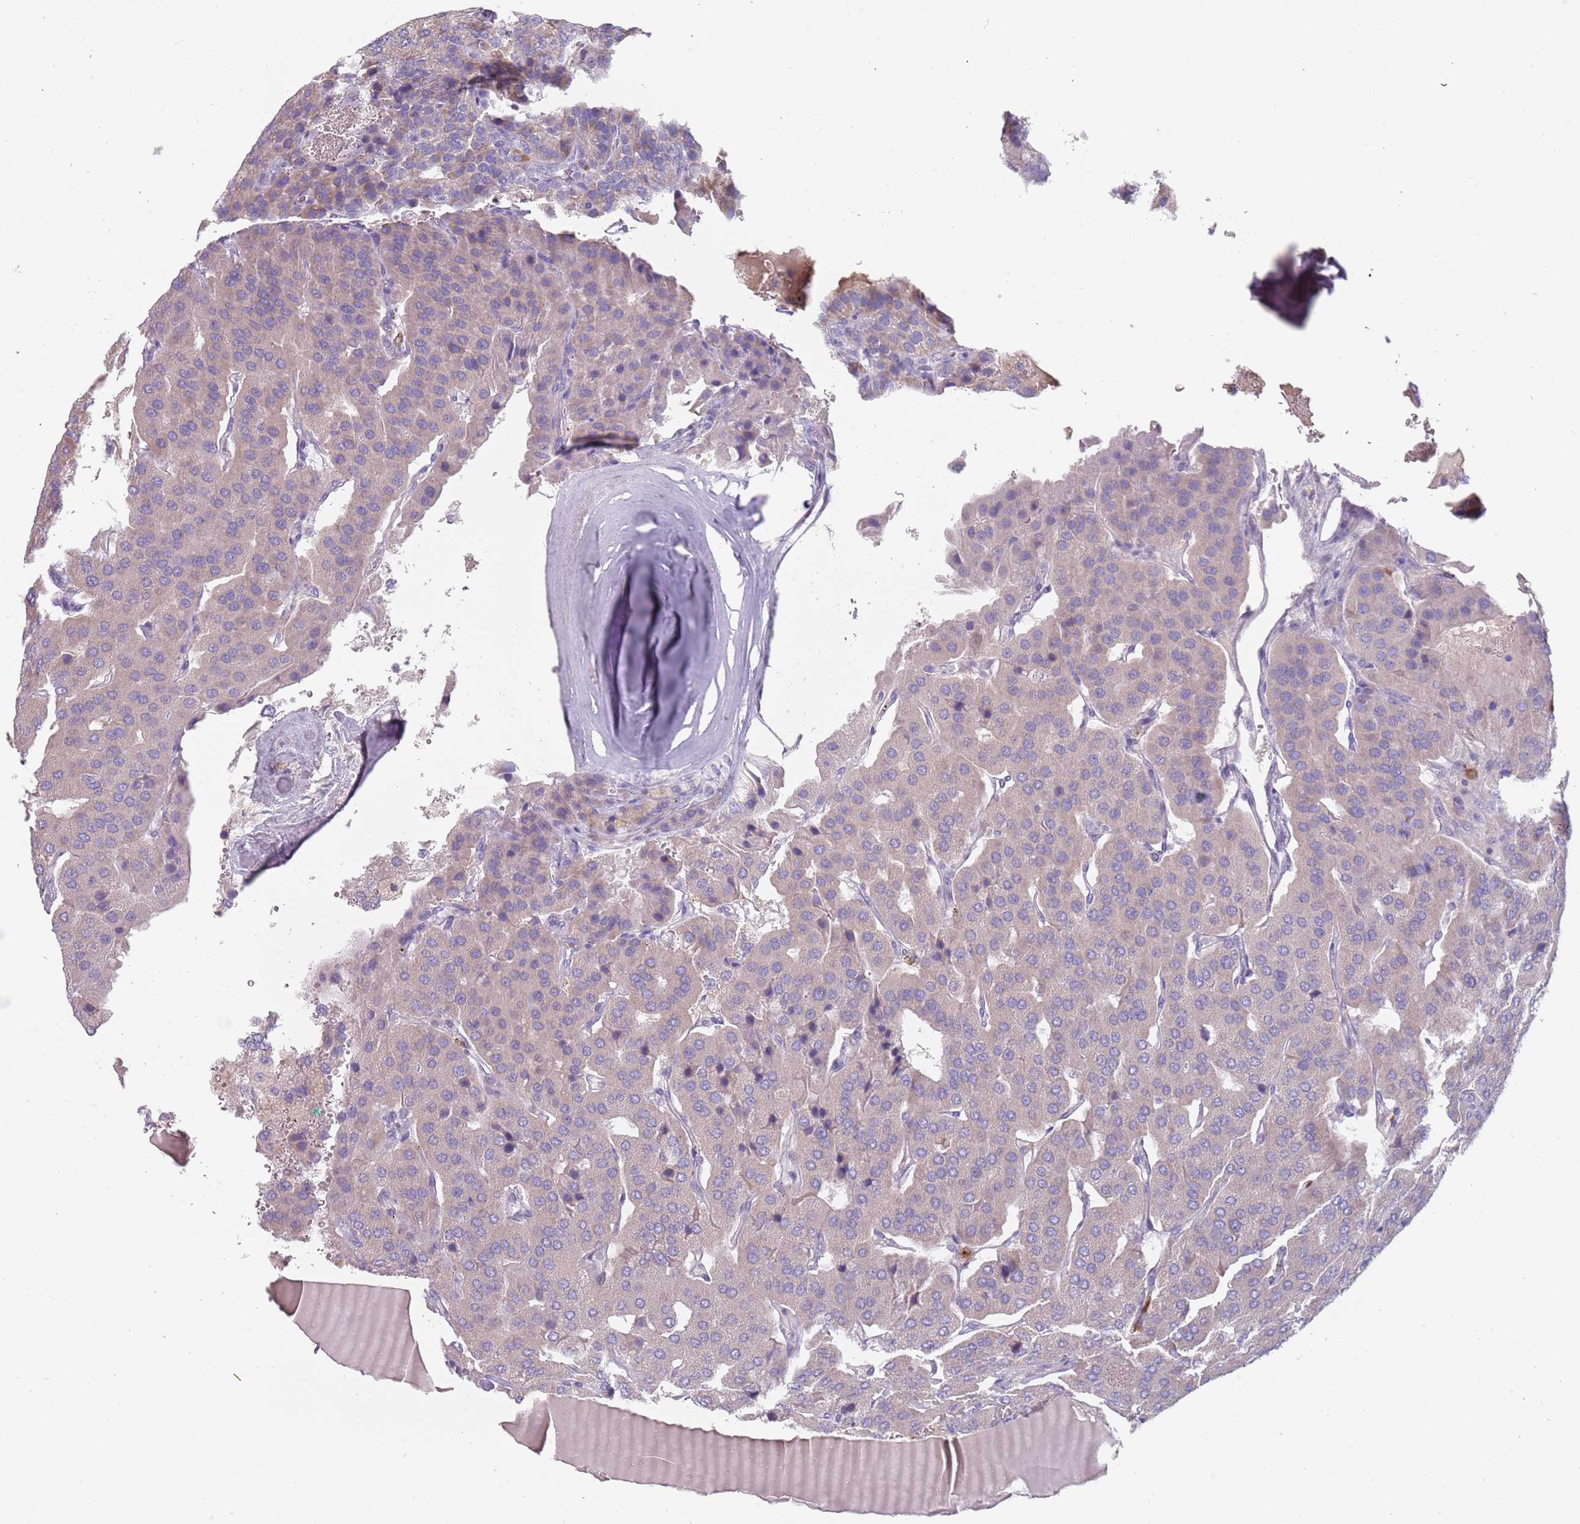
{"staining": {"intensity": "weak", "quantity": "<25%", "location": "cytoplasmic/membranous"}, "tissue": "parathyroid gland", "cell_type": "Glandular cells", "image_type": "normal", "snomed": [{"axis": "morphology", "description": "Normal tissue, NOS"}, {"axis": "morphology", "description": "Adenoma, NOS"}, {"axis": "topography", "description": "Parathyroid gland"}], "caption": "This is an IHC photomicrograph of normal parathyroid gland. There is no staining in glandular cells.", "gene": "DDX4", "patient": {"sex": "female", "age": 86}}